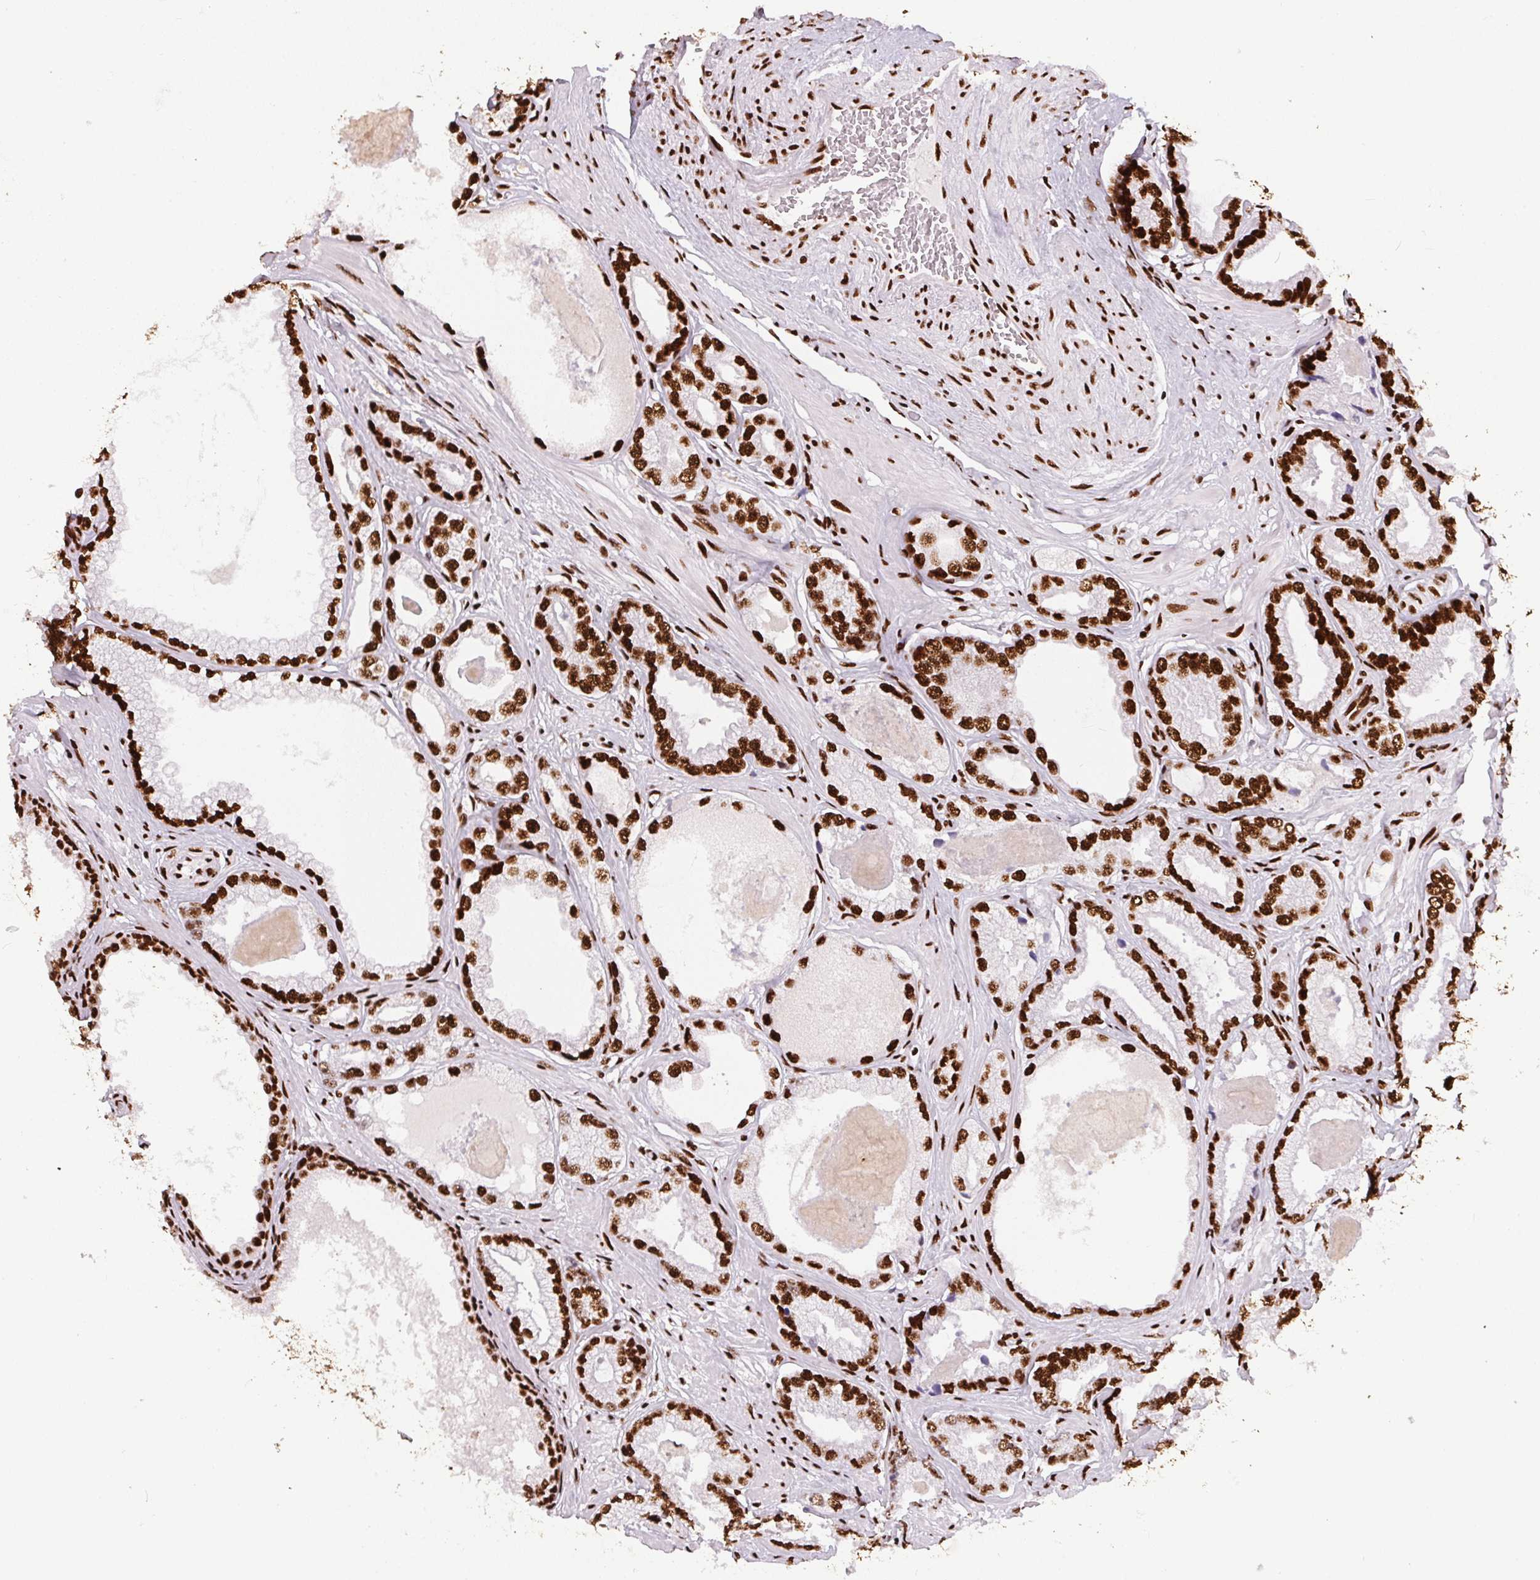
{"staining": {"intensity": "strong", "quantity": ">75%", "location": "nuclear"}, "tissue": "prostate cancer", "cell_type": "Tumor cells", "image_type": "cancer", "snomed": [{"axis": "morphology", "description": "Adenocarcinoma, Low grade"}, {"axis": "topography", "description": "Prostate"}], "caption": "Immunohistochemical staining of adenocarcinoma (low-grade) (prostate) displays high levels of strong nuclear protein staining in approximately >75% of tumor cells.", "gene": "PAGE3", "patient": {"sex": "male", "age": 64}}